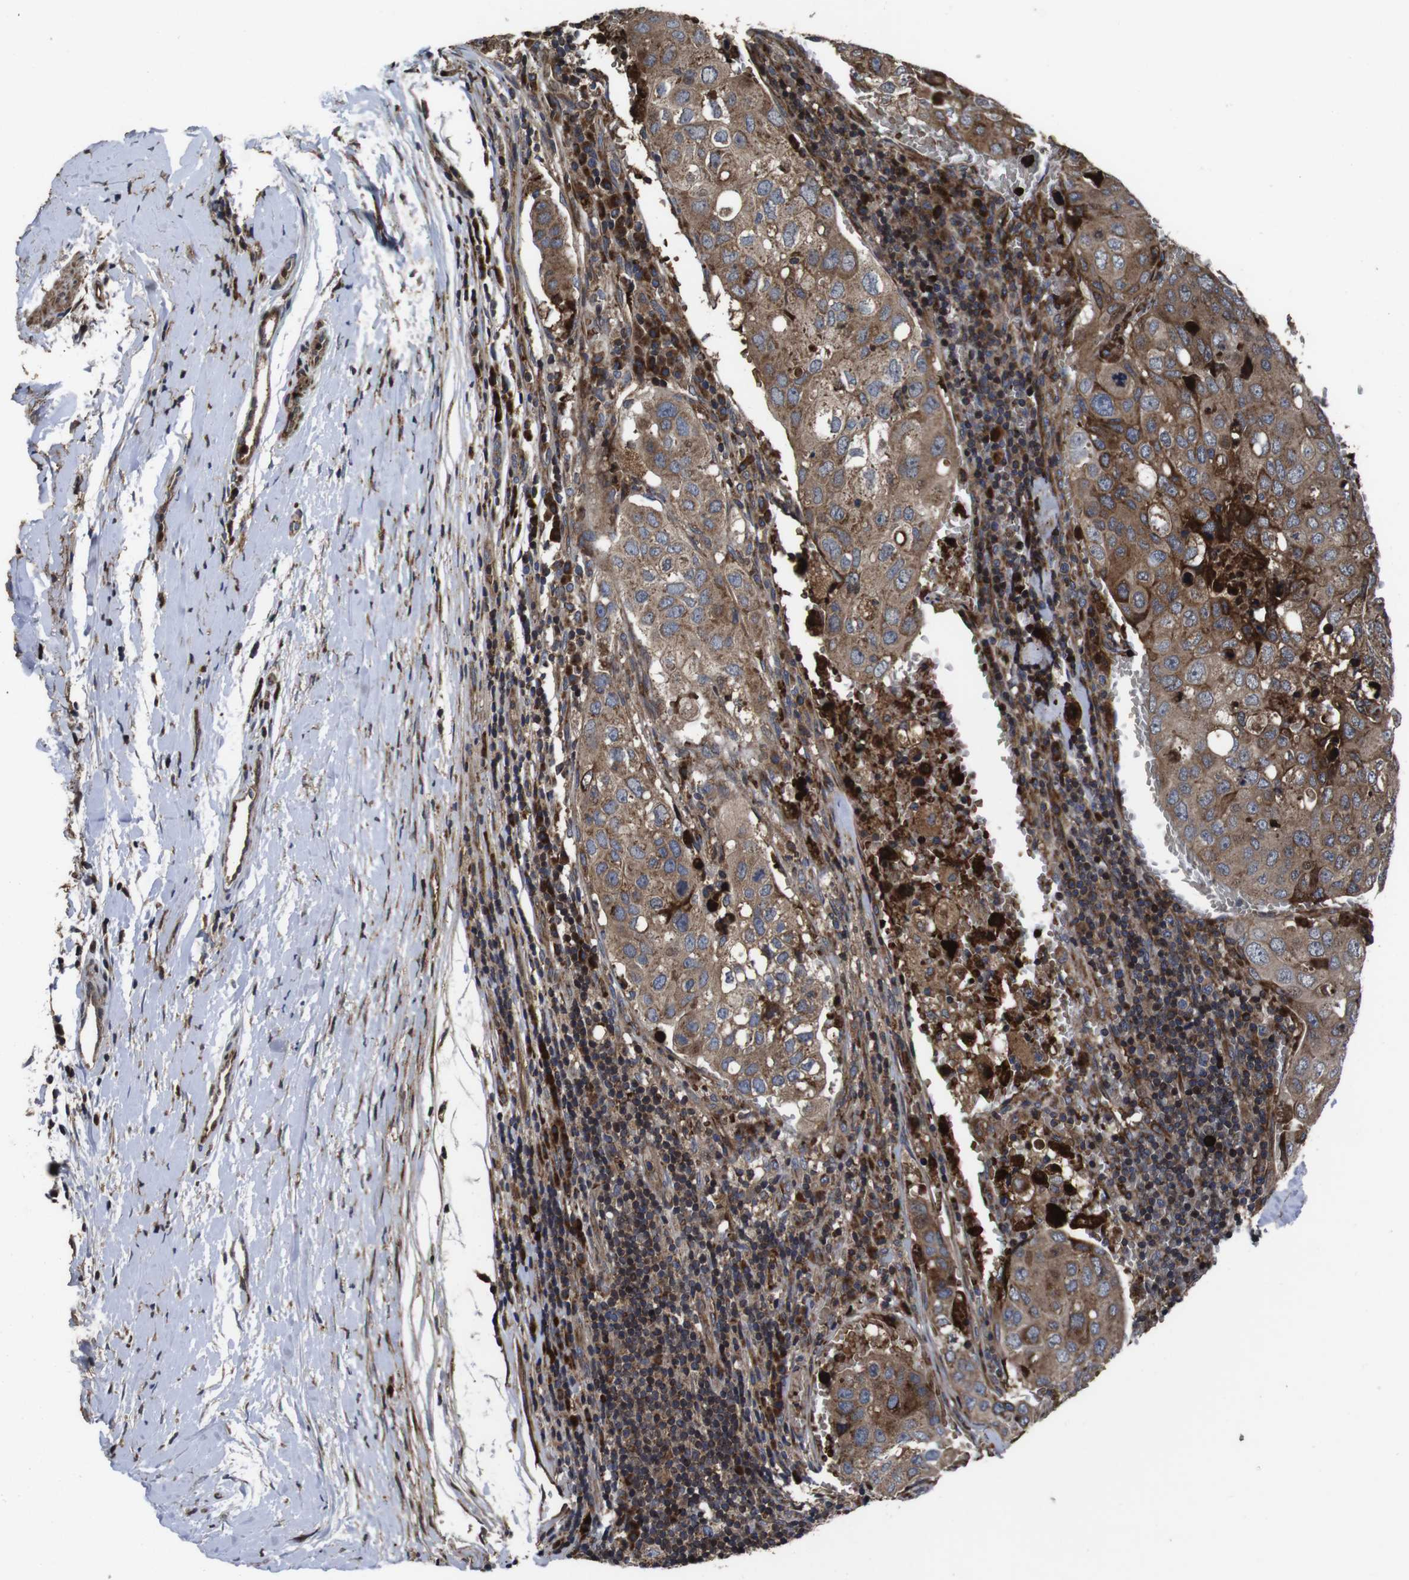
{"staining": {"intensity": "moderate", "quantity": ">75%", "location": "cytoplasmic/membranous"}, "tissue": "urothelial cancer", "cell_type": "Tumor cells", "image_type": "cancer", "snomed": [{"axis": "morphology", "description": "Urothelial carcinoma, High grade"}, {"axis": "topography", "description": "Lymph node"}, {"axis": "topography", "description": "Urinary bladder"}], "caption": "An image showing moderate cytoplasmic/membranous expression in about >75% of tumor cells in urothelial cancer, as visualized by brown immunohistochemical staining.", "gene": "SMYD3", "patient": {"sex": "male", "age": 51}}